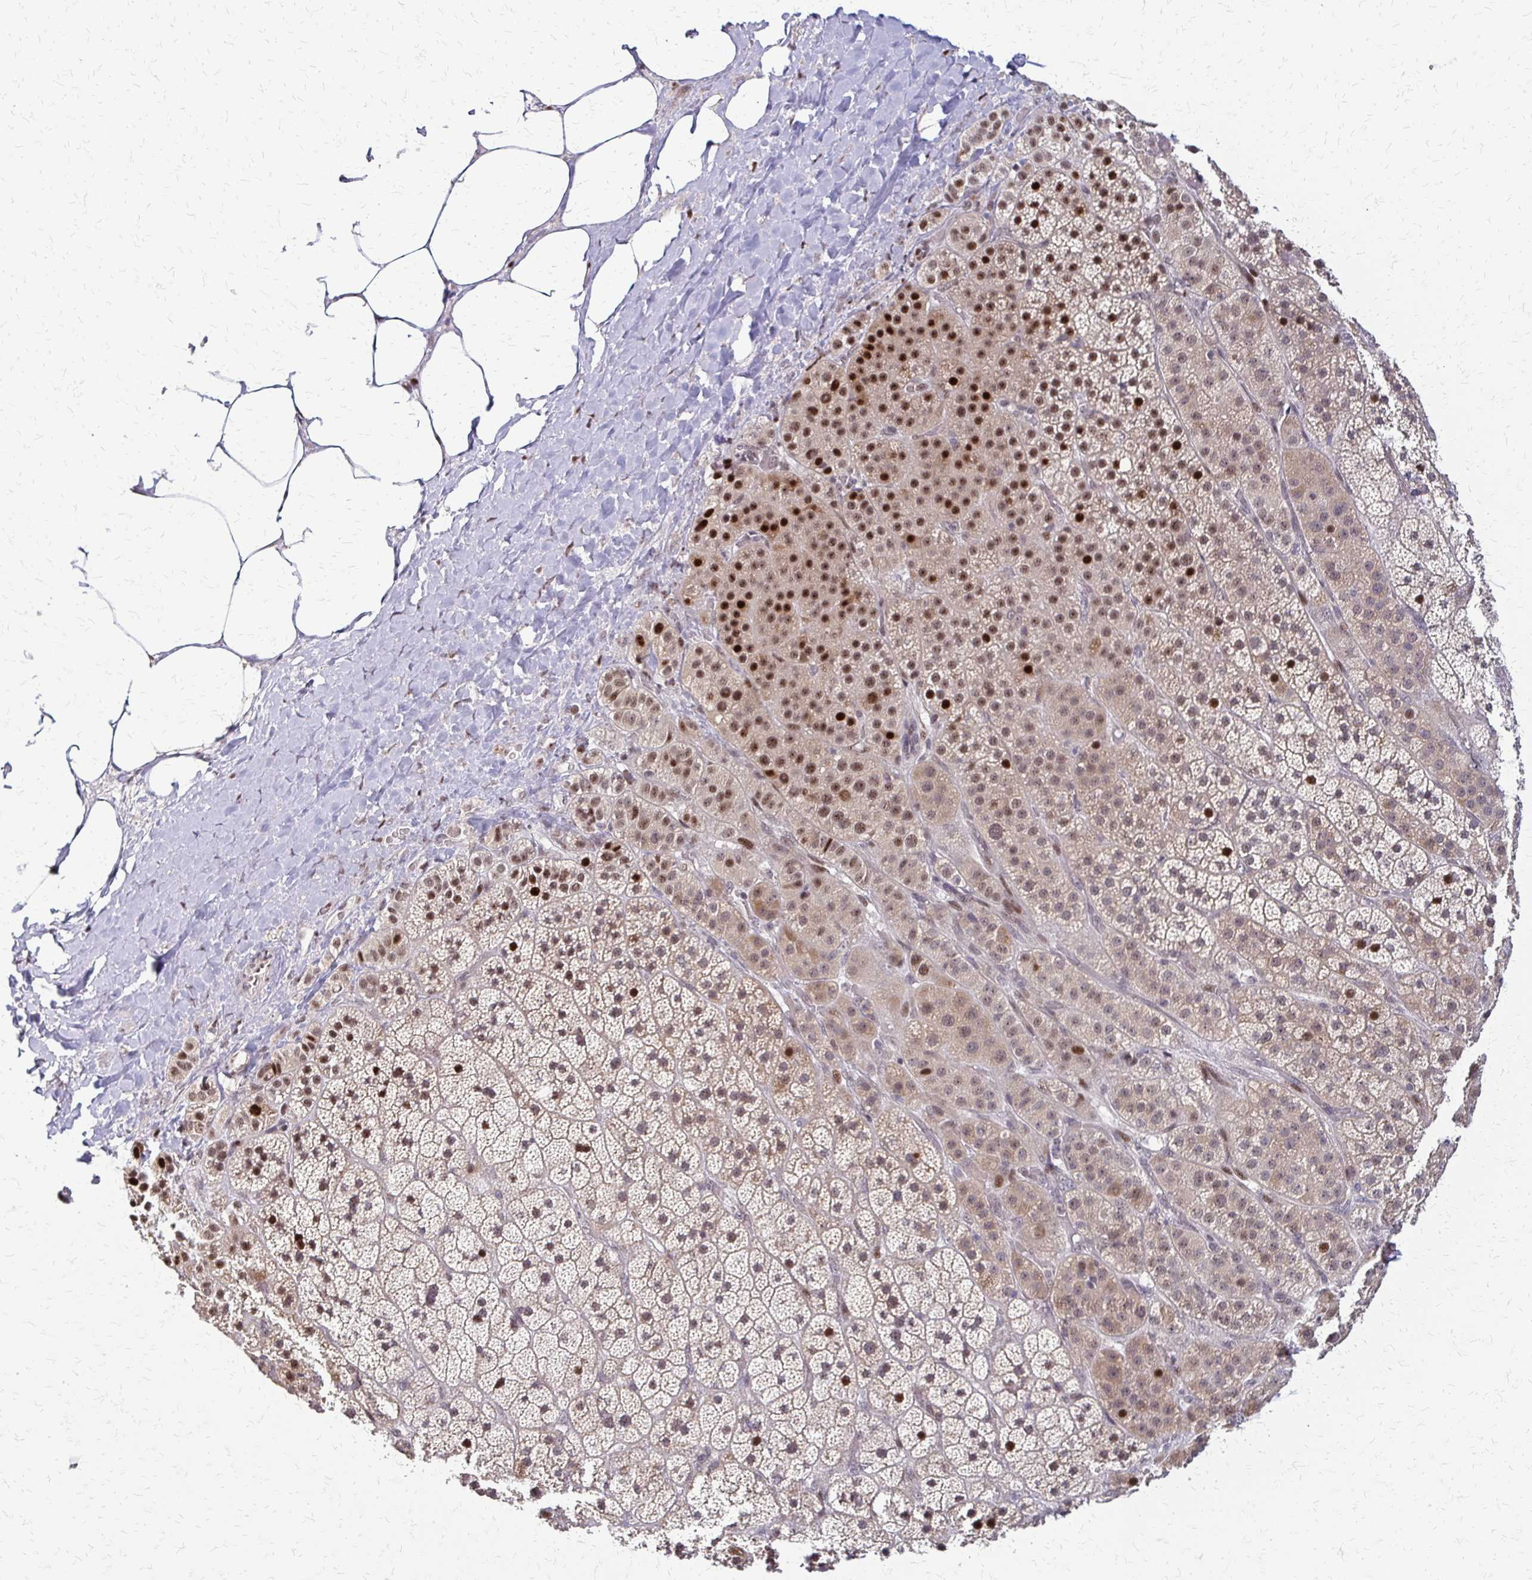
{"staining": {"intensity": "strong", "quantity": "25%-75%", "location": "nuclear"}, "tissue": "adrenal gland", "cell_type": "Glandular cells", "image_type": "normal", "snomed": [{"axis": "morphology", "description": "Normal tissue, NOS"}, {"axis": "topography", "description": "Adrenal gland"}], "caption": "Brown immunohistochemical staining in normal human adrenal gland reveals strong nuclear staining in about 25%-75% of glandular cells. Using DAB (brown) and hematoxylin (blue) stains, captured at high magnification using brightfield microscopy.", "gene": "TRIR", "patient": {"sex": "male", "age": 57}}